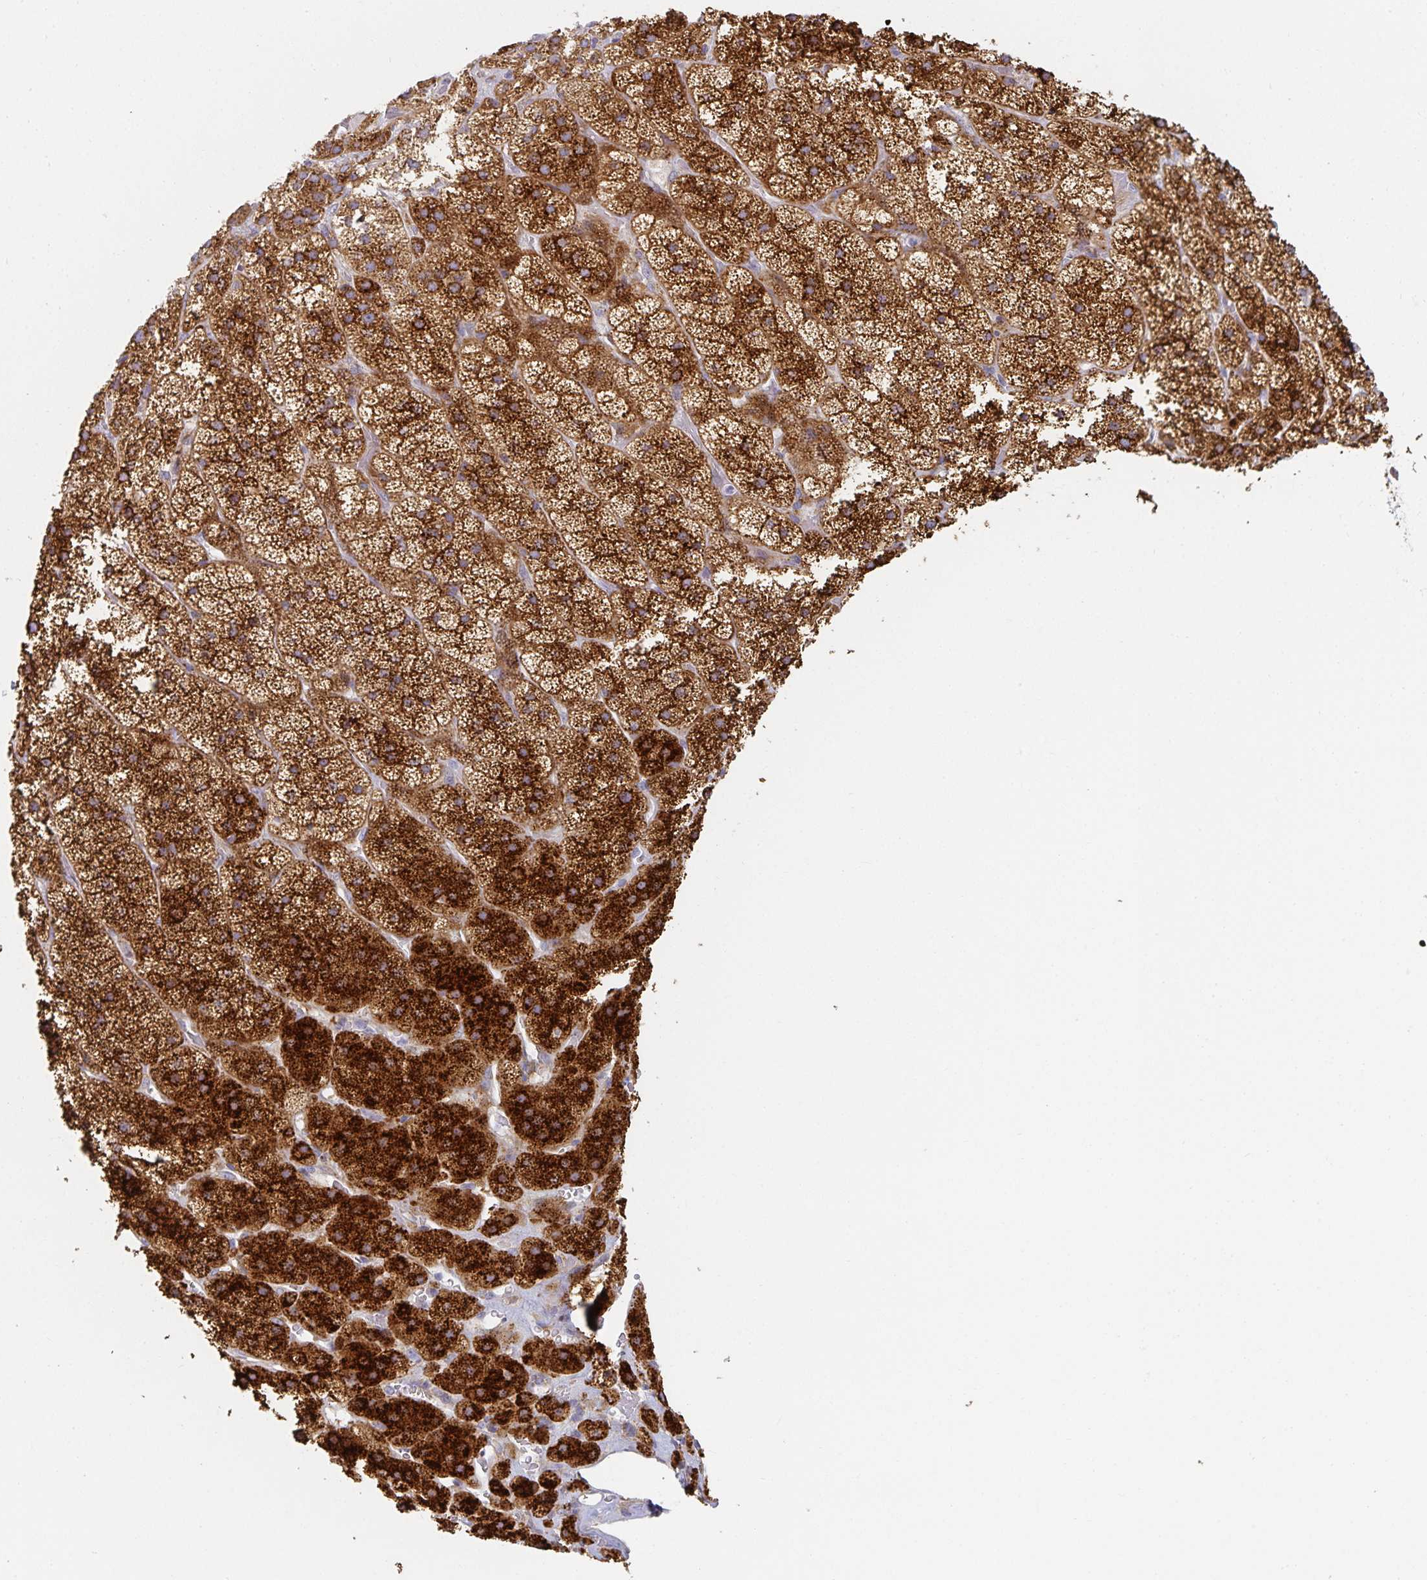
{"staining": {"intensity": "strong", "quantity": ">75%", "location": "cytoplasmic/membranous"}, "tissue": "adrenal gland", "cell_type": "Glandular cells", "image_type": "normal", "snomed": [{"axis": "morphology", "description": "Normal tissue, NOS"}, {"axis": "topography", "description": "Adrenal gland"}], "caption": "DAB immunohistochemical staining of unremarkable human adrenal gland displays strong cytoplasmic/membranous protein positivity in approximately >75% of glandular cells.", "gene": "NOMO1", "patient": {"sex": "male", "age": 57}}